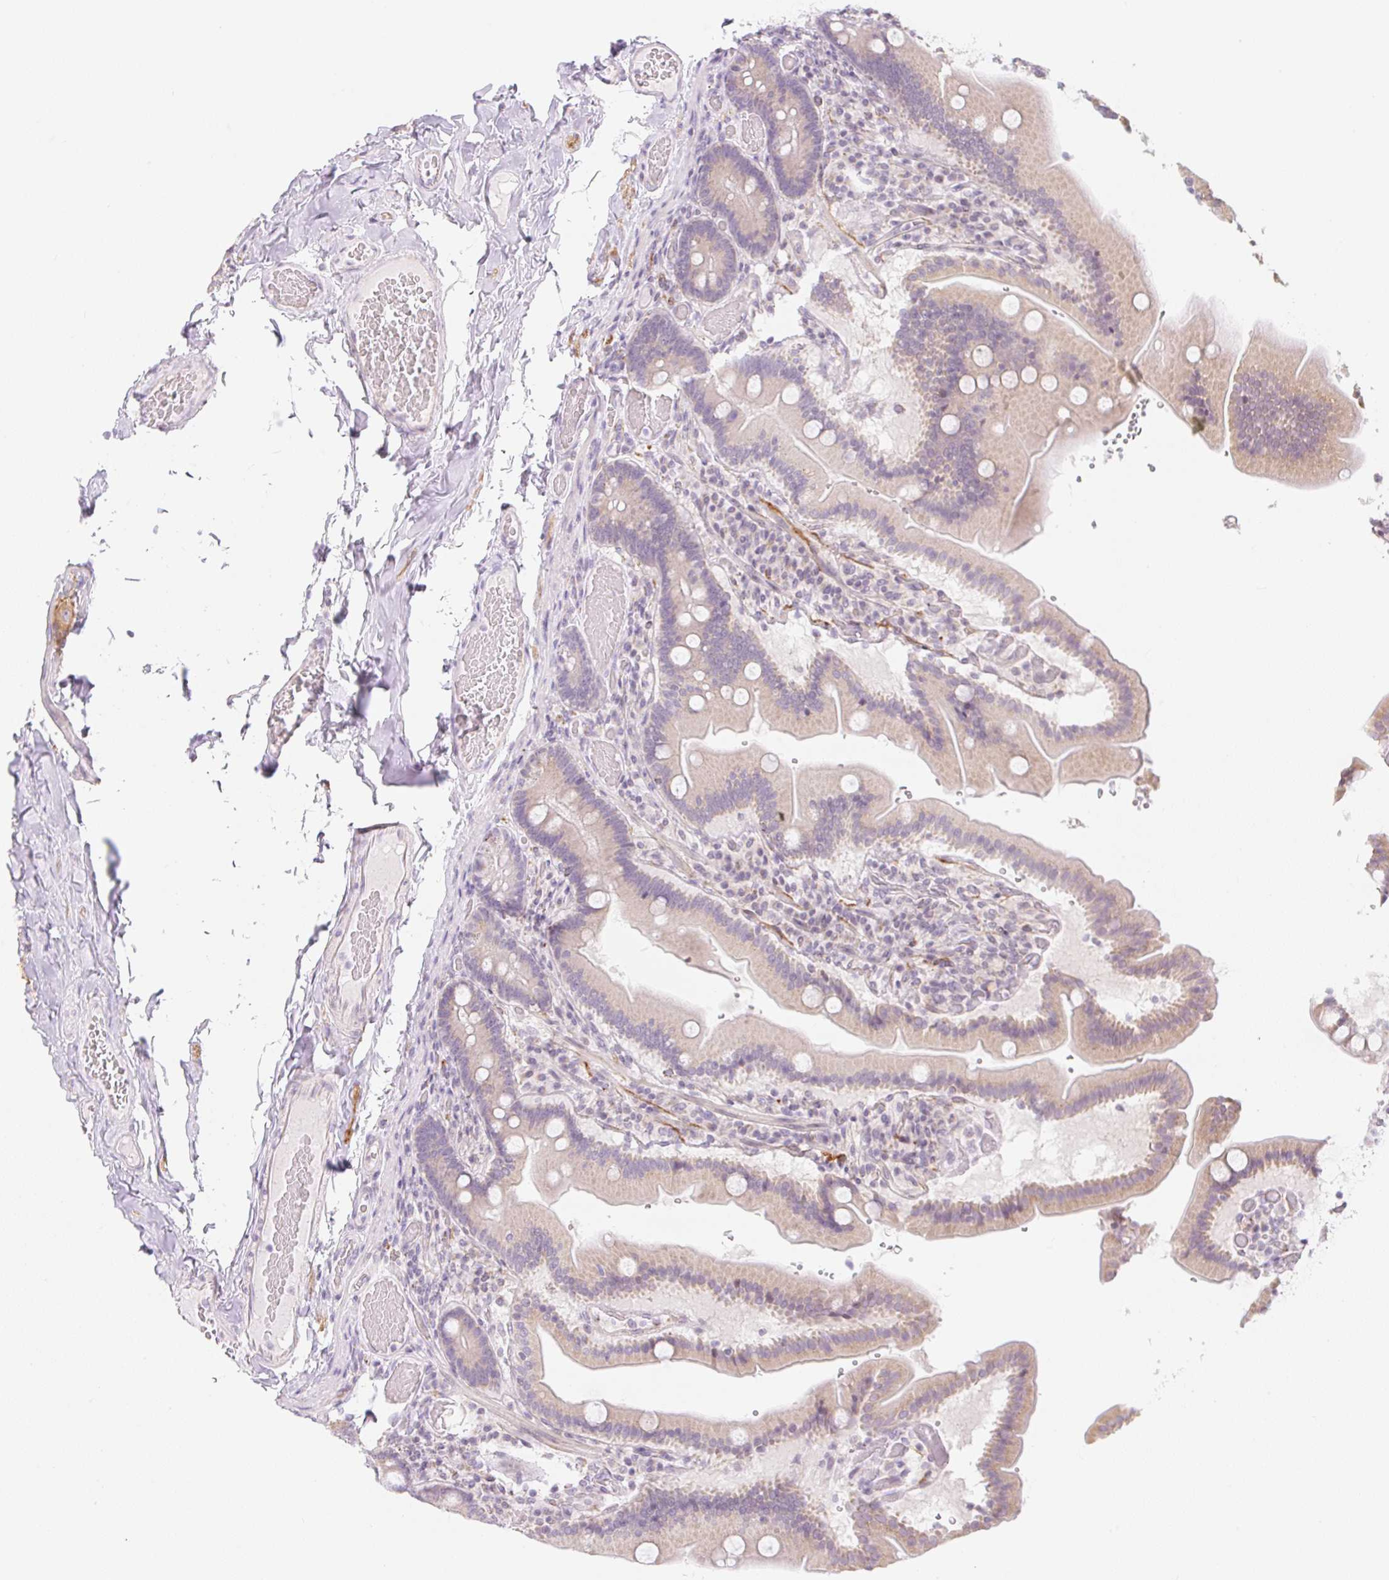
{"staining": {"intensity": "weak", "quantity": ">75%", "location": "cytoplasmic/membranous"}, "tissue": "duodenum", "cell_type": "Glandular cells", "image_type": "normal", "snomed": [{"axis": "morphology", "description": "Normal tissue, NOS"}, {"axis": "topography", "description": "Duodenum"}], "caption": "High-power microscopy captured an immunohistochemistry (IHC) photomicrograph of benign duodenum, revealing weak cytoplasmic/membranous expression in approximately >75% of glandular cells.", "gene": "CASKIN1", "patient": {"sex": "female", "age": 62}}